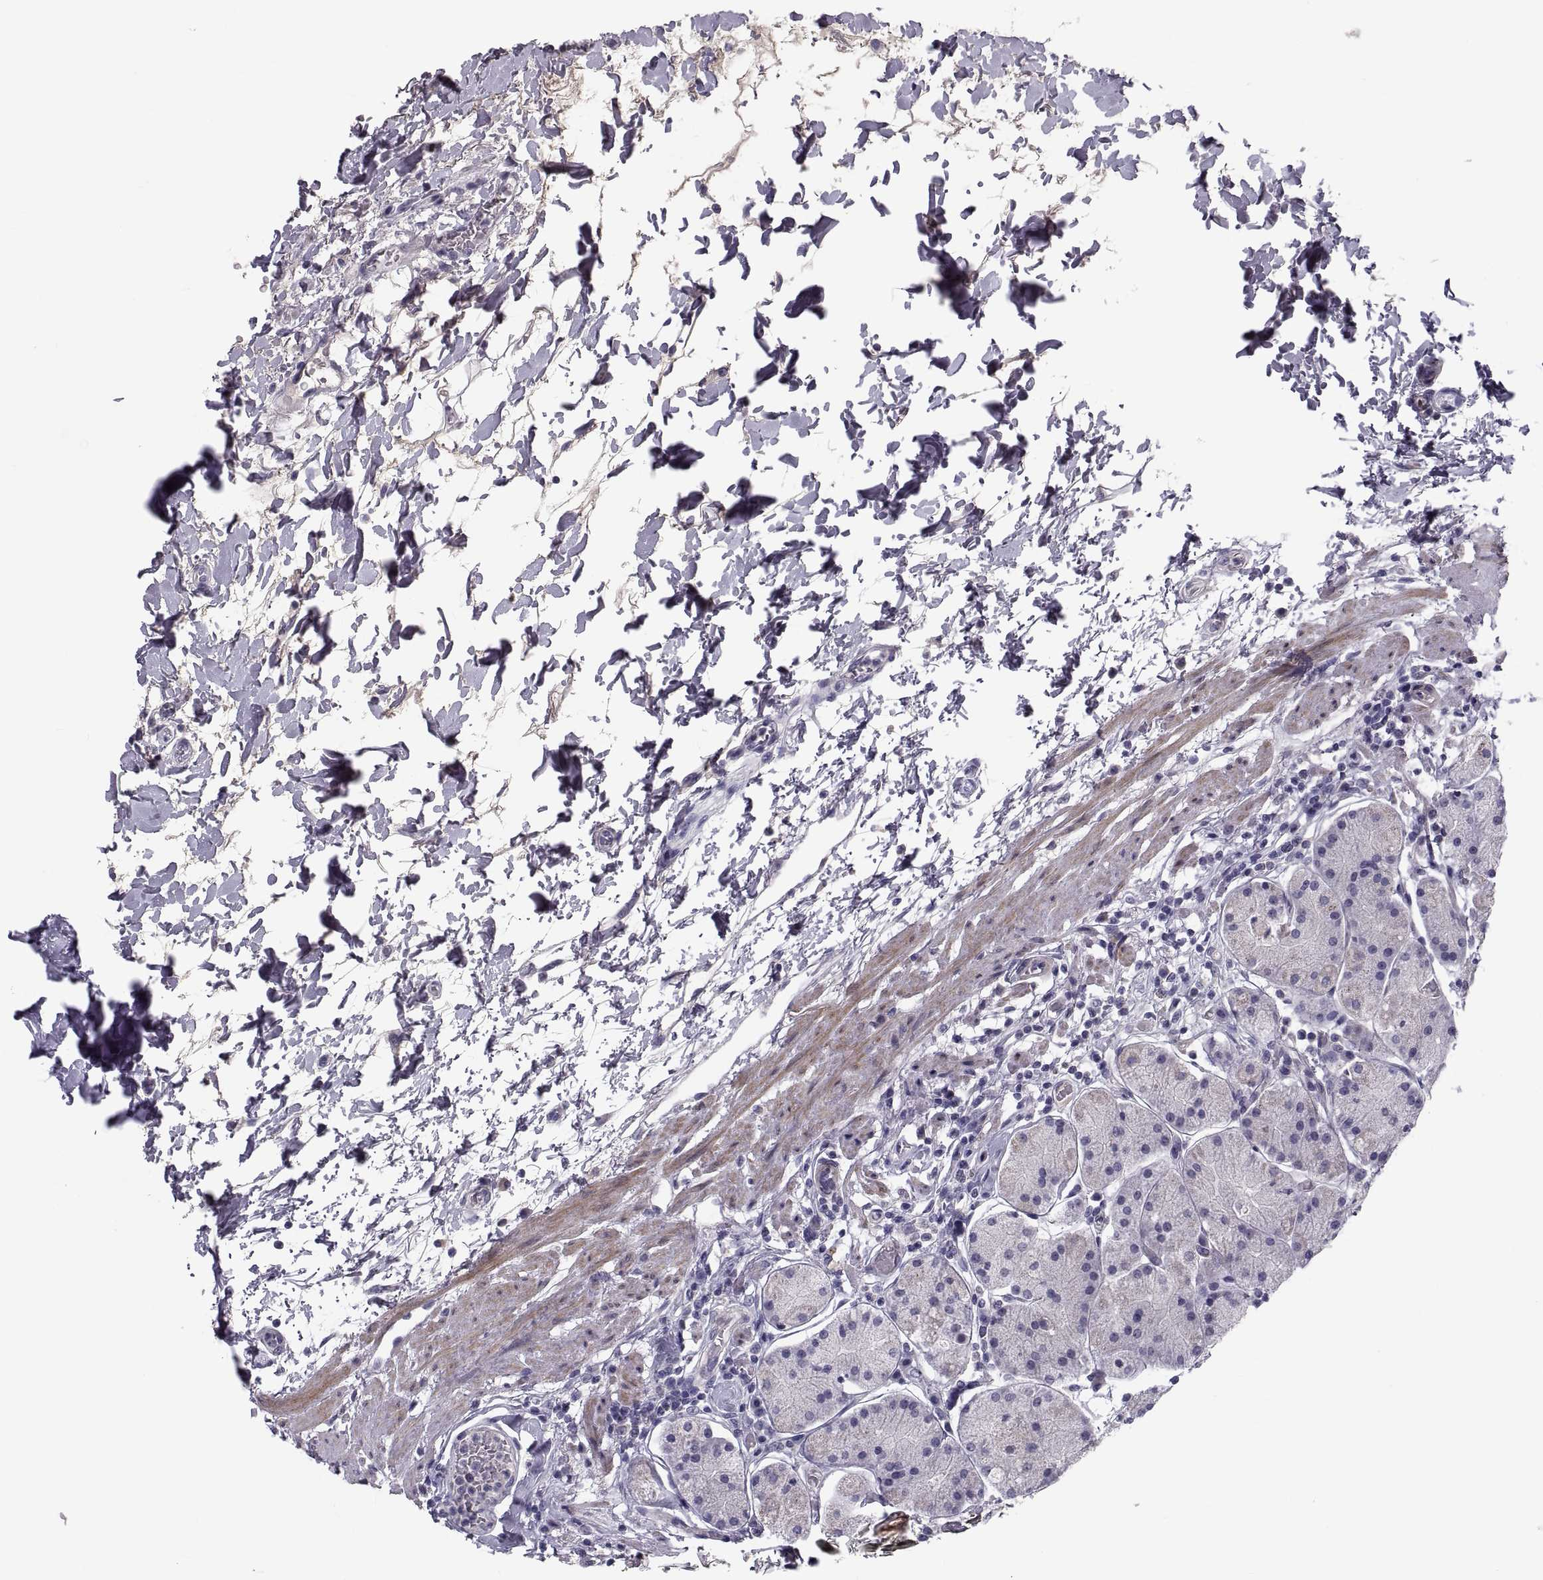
{"staining": {"intensity": "negative", "quantity": "none", "location": "none"}, "tissue": "stomach", "cell_type": "Glandular cells", "image_type": "normal", "snomed": [{"axis": "morphology", "description": "Normal tissue, NOS"}, {"axis": "topography", "description": "Stomach"}], "caption": "There is no significant positivity in glandular cells of stomach. (DAB (3,3'-diaminobenzidine) immunohistochemistry, high magnification).", "gene": "PDZRN4", "patient": {"sex": "male", "age": 54}}